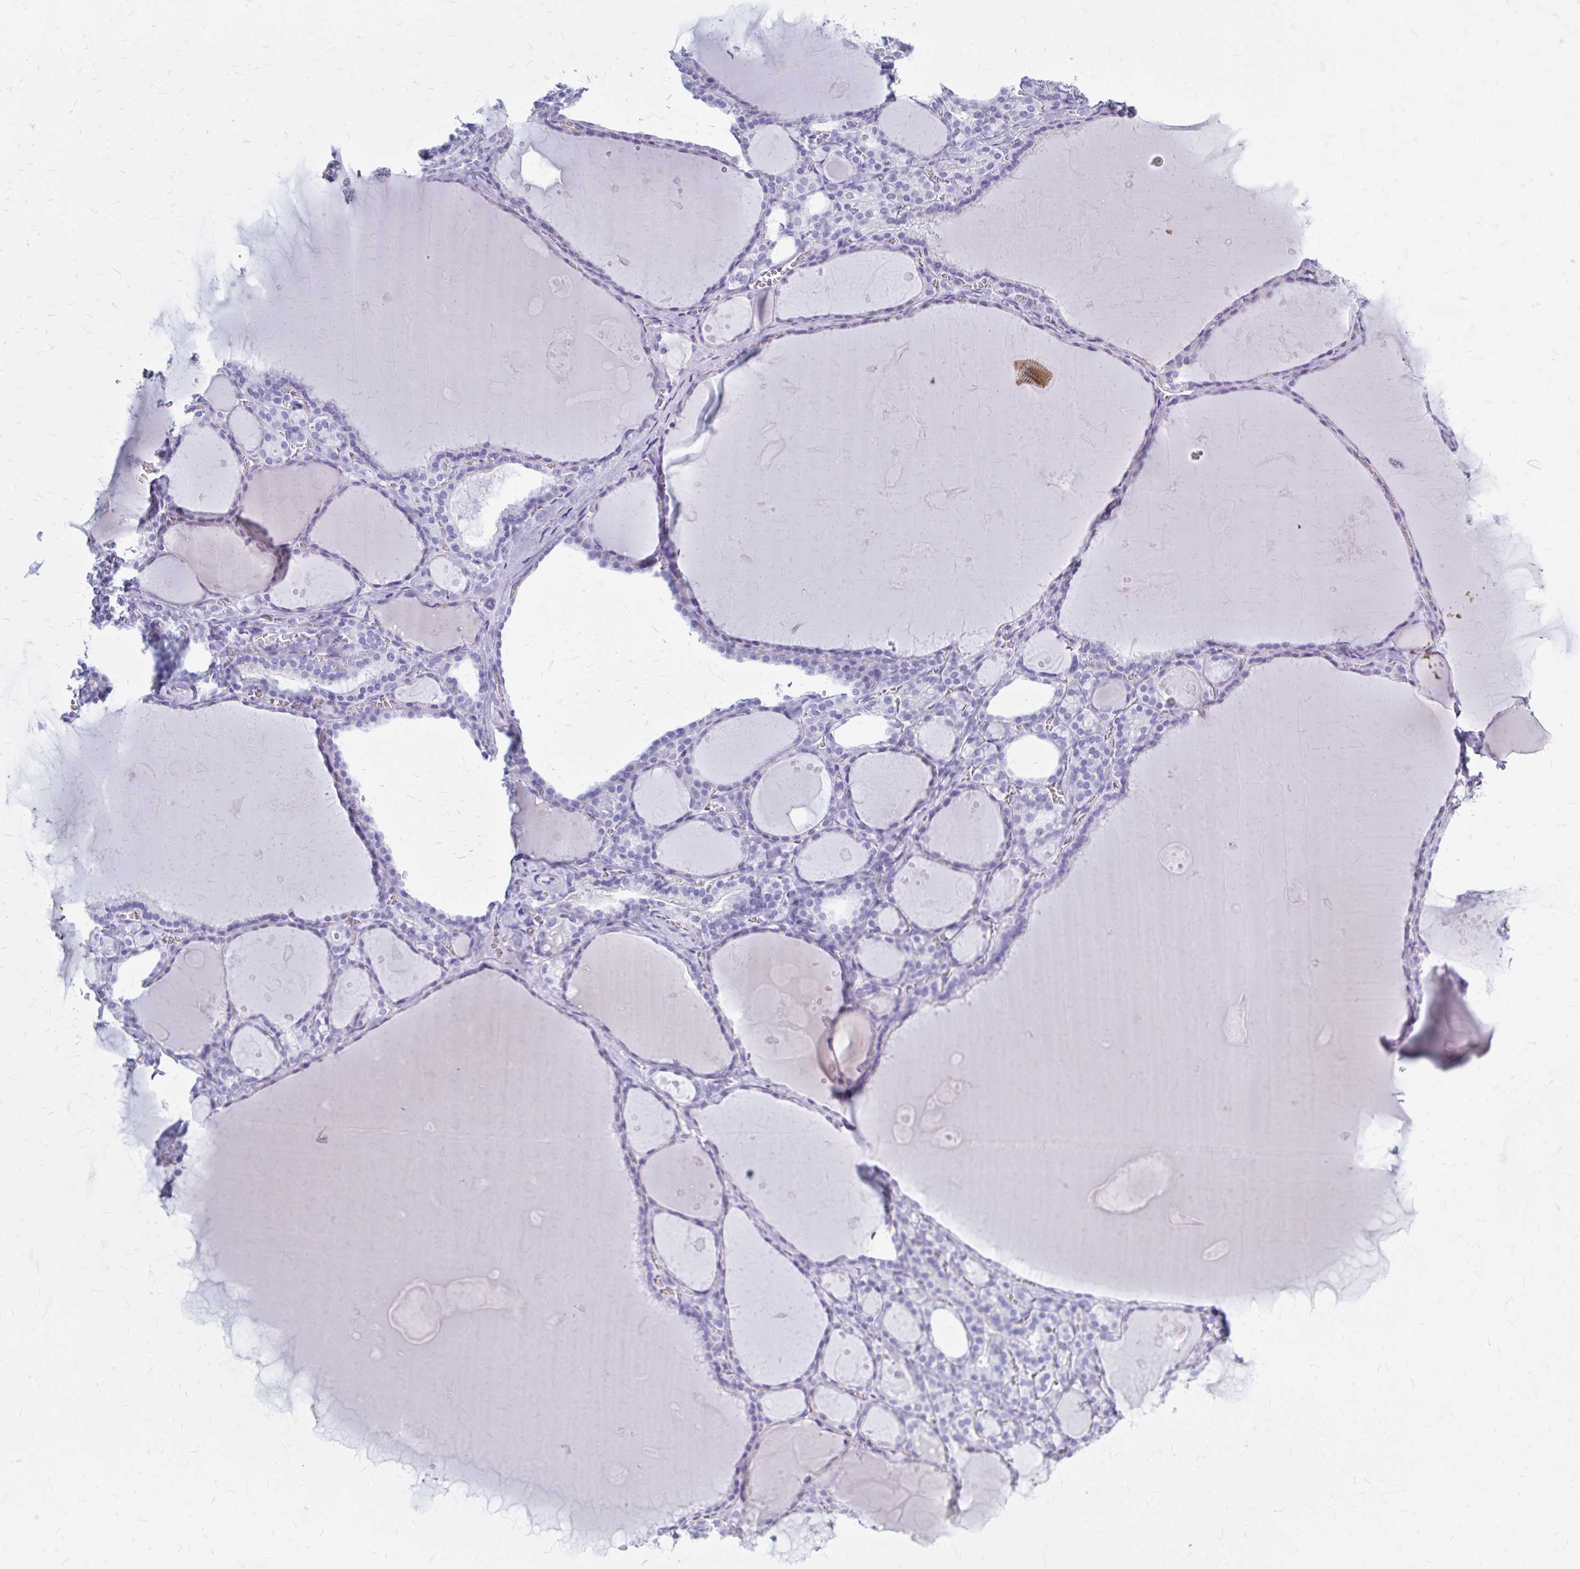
{"staining": {"intensity": "negative", "quantity": "none", "location": "none"}, "tissue": "thyroid gland", "cell_type": "Glandular cells", "image_type": "normal", "snomed": [{"axis": "morphology", "description": "Normal tissue, NOS"}, {"axis": "topography", "description": "Thyroid gland"}], "caption": "Protein analysis of unremarkable thyroid gland shows no significant expression in glandular cells. (Brightfield microscopy of DAB (3,3'-diaminobenzidine) immunohistochemistry (IHC) at high magnification).", "gene": "KLHDC7A", "patient": {"sex": "male", "age": 56}}